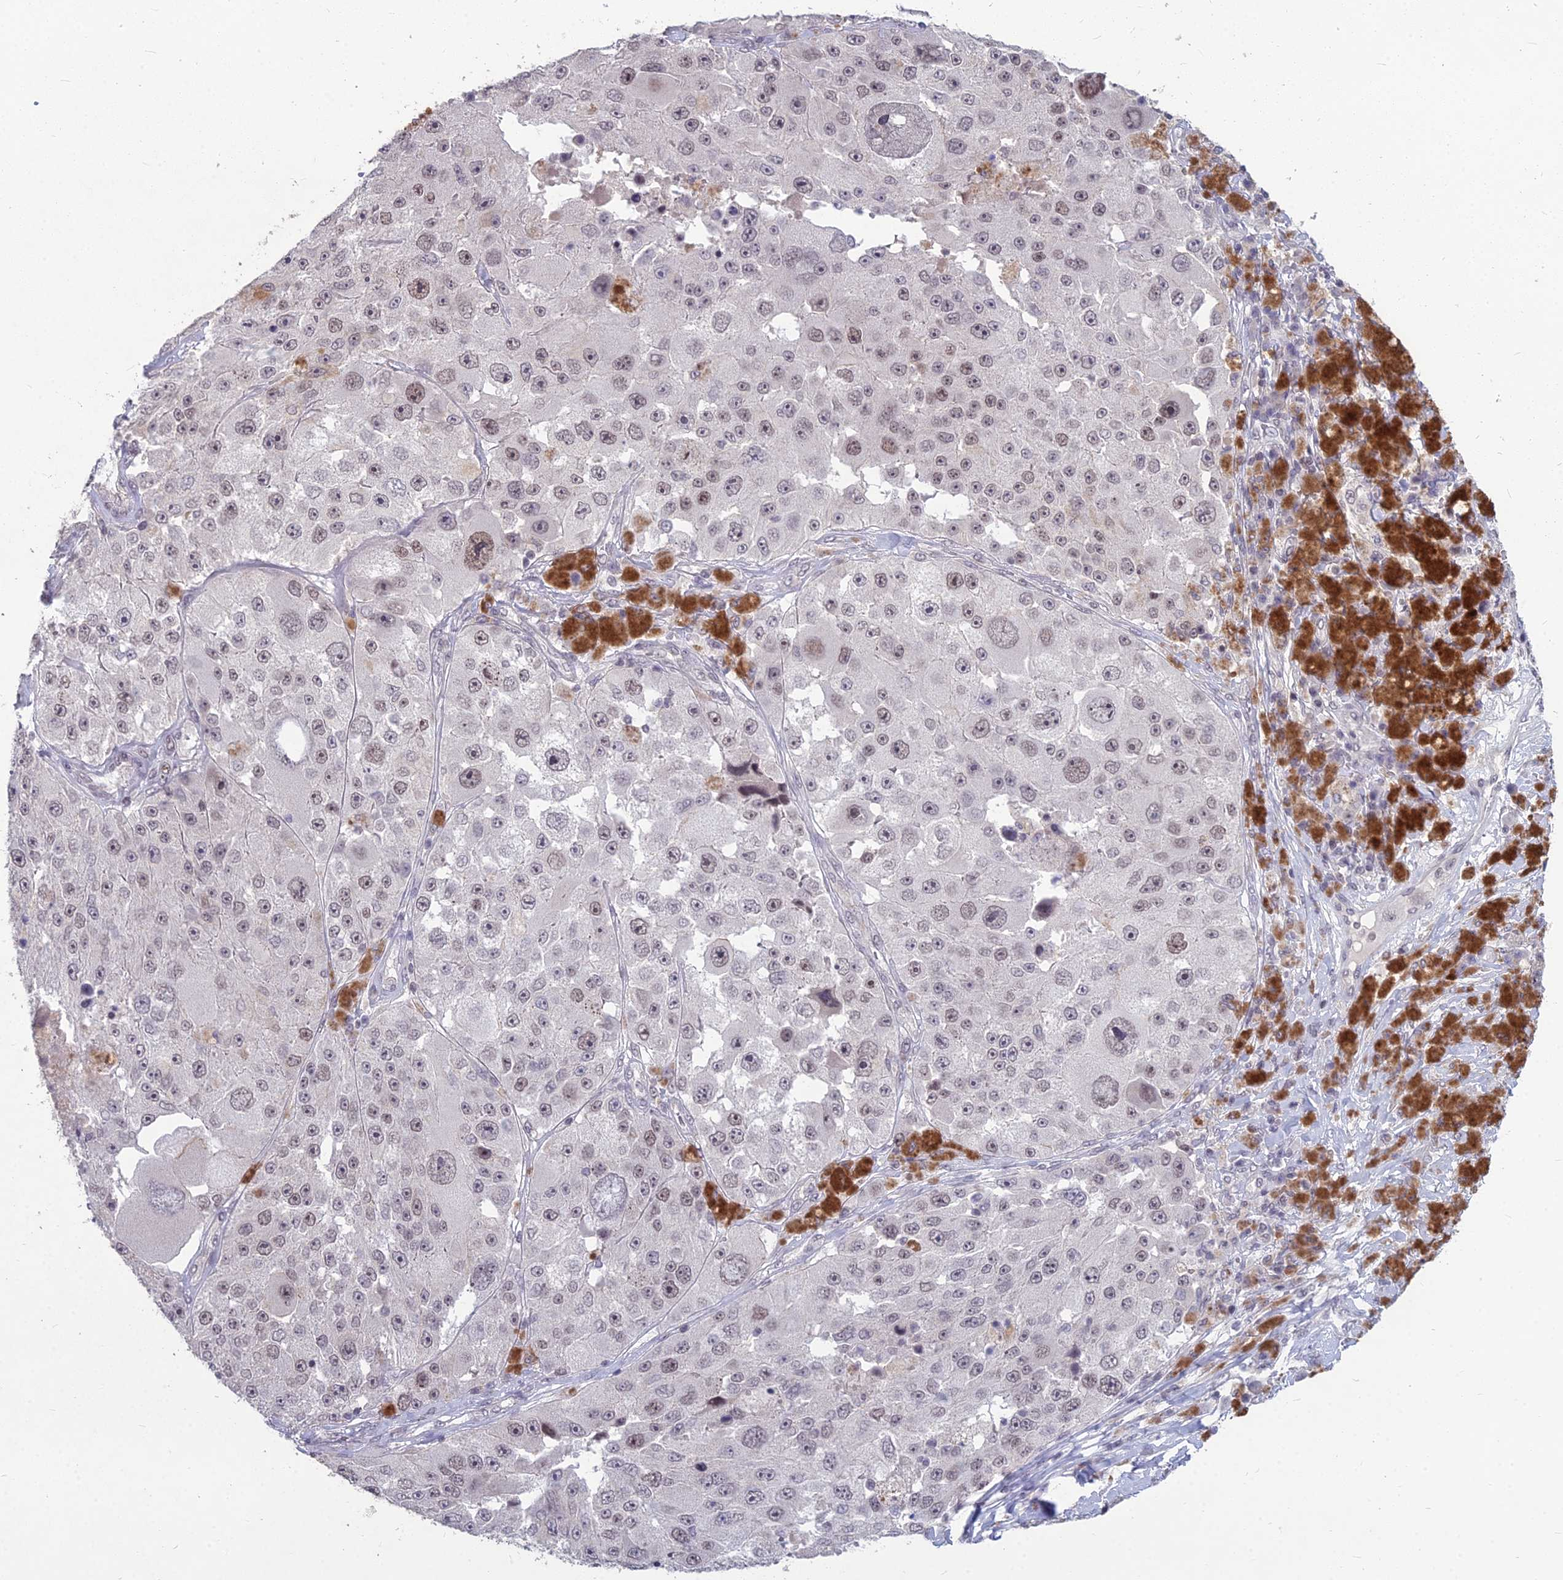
{"staining": {"intensity": "moderate", "quantity": "25%-75%", "location": "nuclear"}, "tissue": "melanoma", "cell_type": "Tumor cells", "image_type": "cancer", "snomed": [{"axis": "morphology", "description": "Malignant melanoma, Metastatic site"}, {"axis": "topography", "description": "Lymph node"}], "caption": "A histopathology image of human melanoma stained for a protein shows moderate nuclear brown staining in tumor cells.", "gene": "KAT7", "patient": {"sex": "male", "age": 62}}